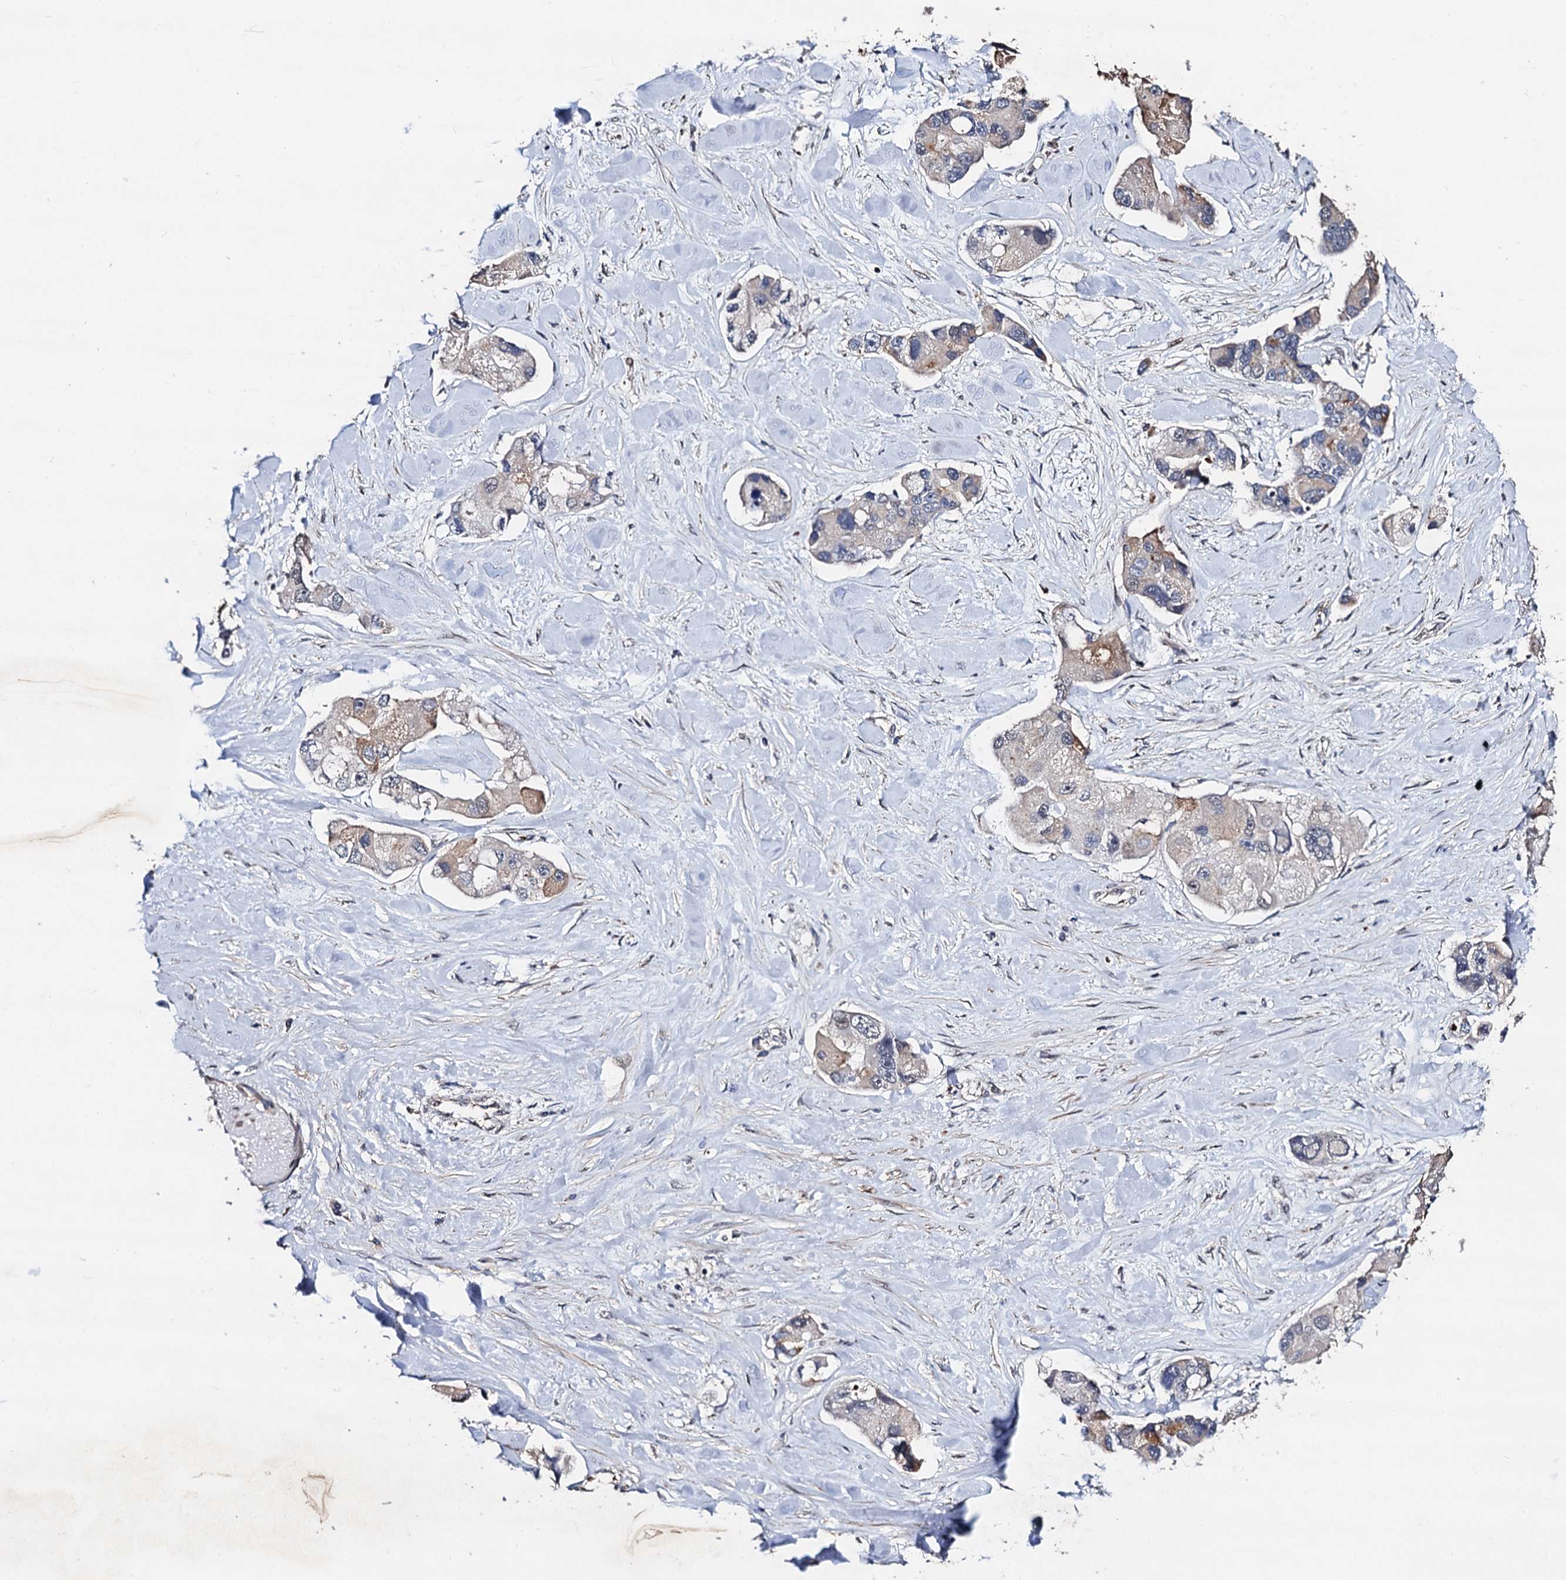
{"staining": {"intensity": "weak", "quantity": "25%-75%", "location": "cytoplasmic/membranous"}, "tissue": "lung cancer", "cell_type": "Tumor cells", "image_type": "cancer", "snomed": [{"axis": "morphology", "description": "Adenocarcinoma, NOS"}, {"axis": "topography", "description": "Lung"}], "caption": "The photomicrograph demonstrates immunohistochemical staining of lung cancer (adenocarcinoma). There is weak cytoplasmic/membranous positivity is present in approximately 25%-75% of tumor cells.", "gene": "PPTC7", "patient": {"sex": "female", "age": 54}}